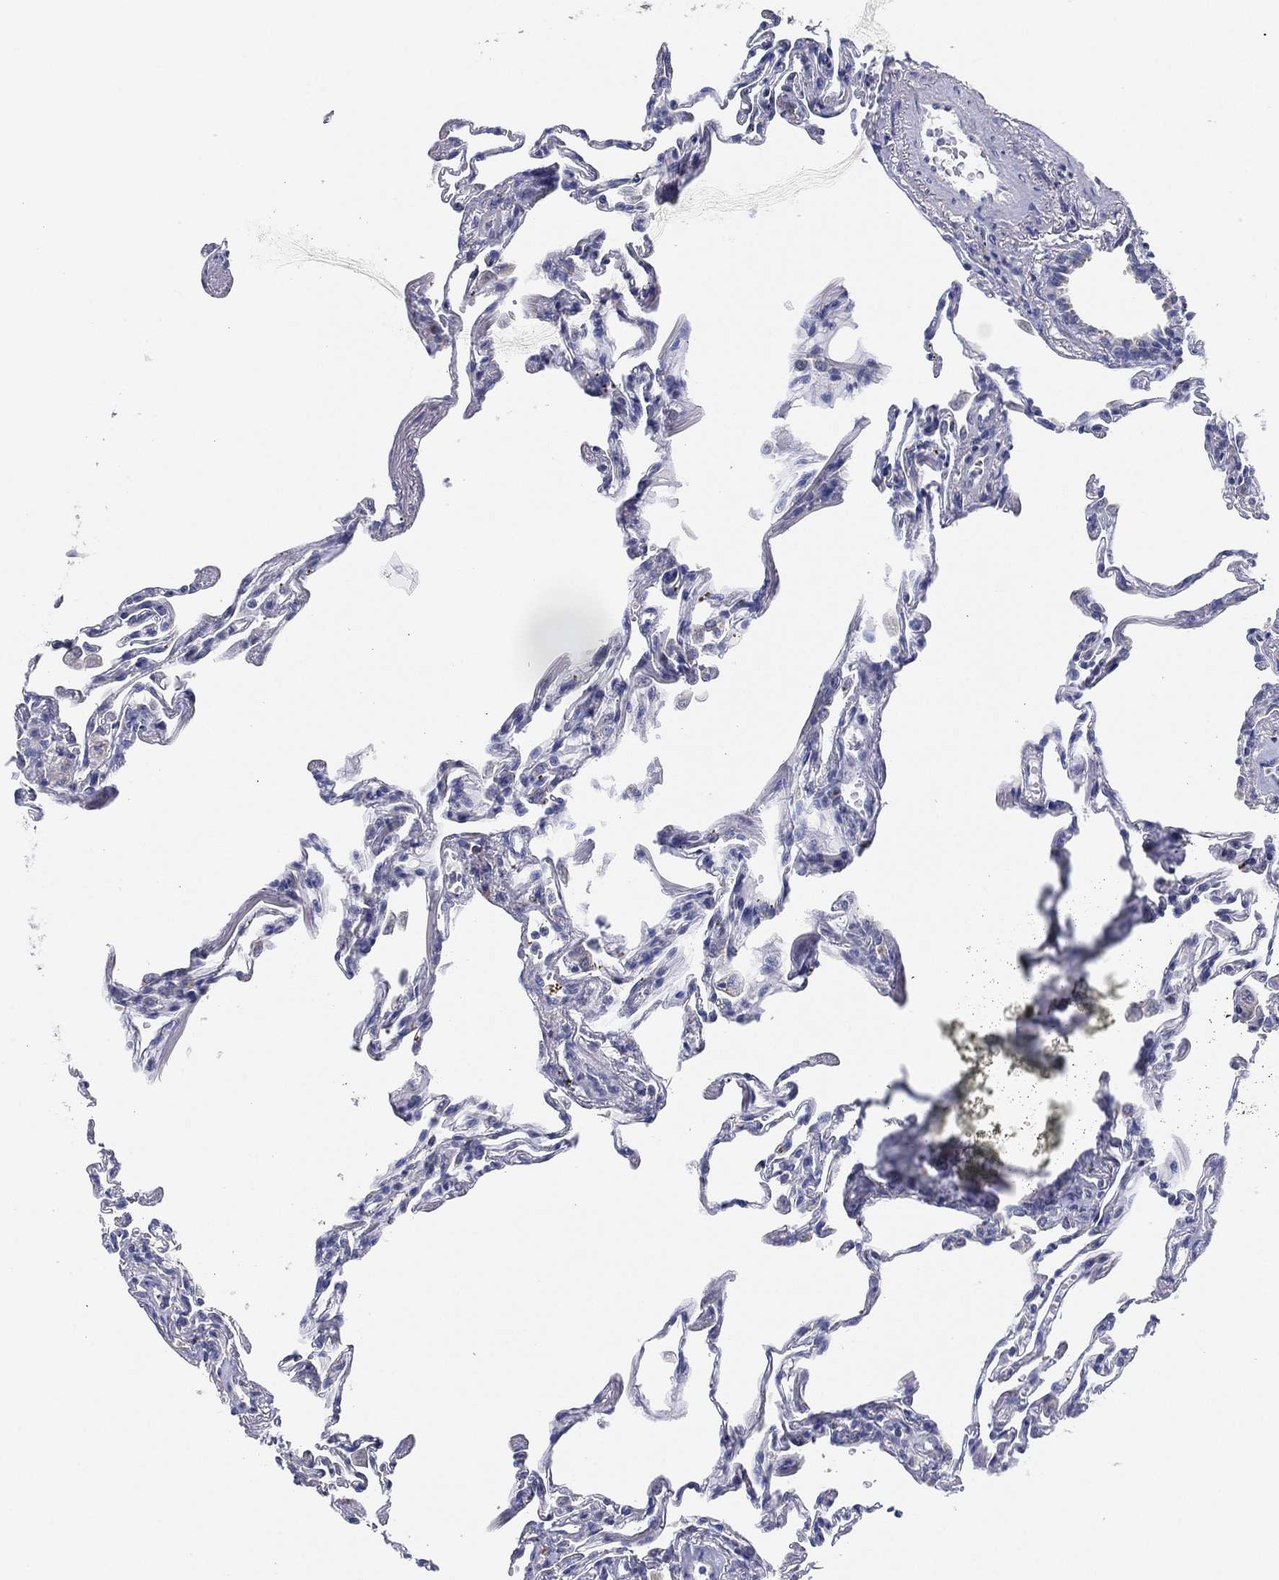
{"staining": {"intensity": "negative", "quantity": "none", "location": "none"}, "tissue": "lung", "cell_type": "Alveolar cells", "image_type": "normal", "snomed": [{"axis": "morphology", "description": "Normal tissue, NOS"}, {"axis": "topography", "description": "Lung"}], "caption": "High magnification brightfield microscopy of normal lung stained with DAB (brown) and counterstained with hematoxylin (blue): alveolar cells show no significant staining. (DAB IHC visualized using brightfield microscopy, high magnification).", "gene": "TMEM40", "patient": {"sex": "female", "age": 57}}